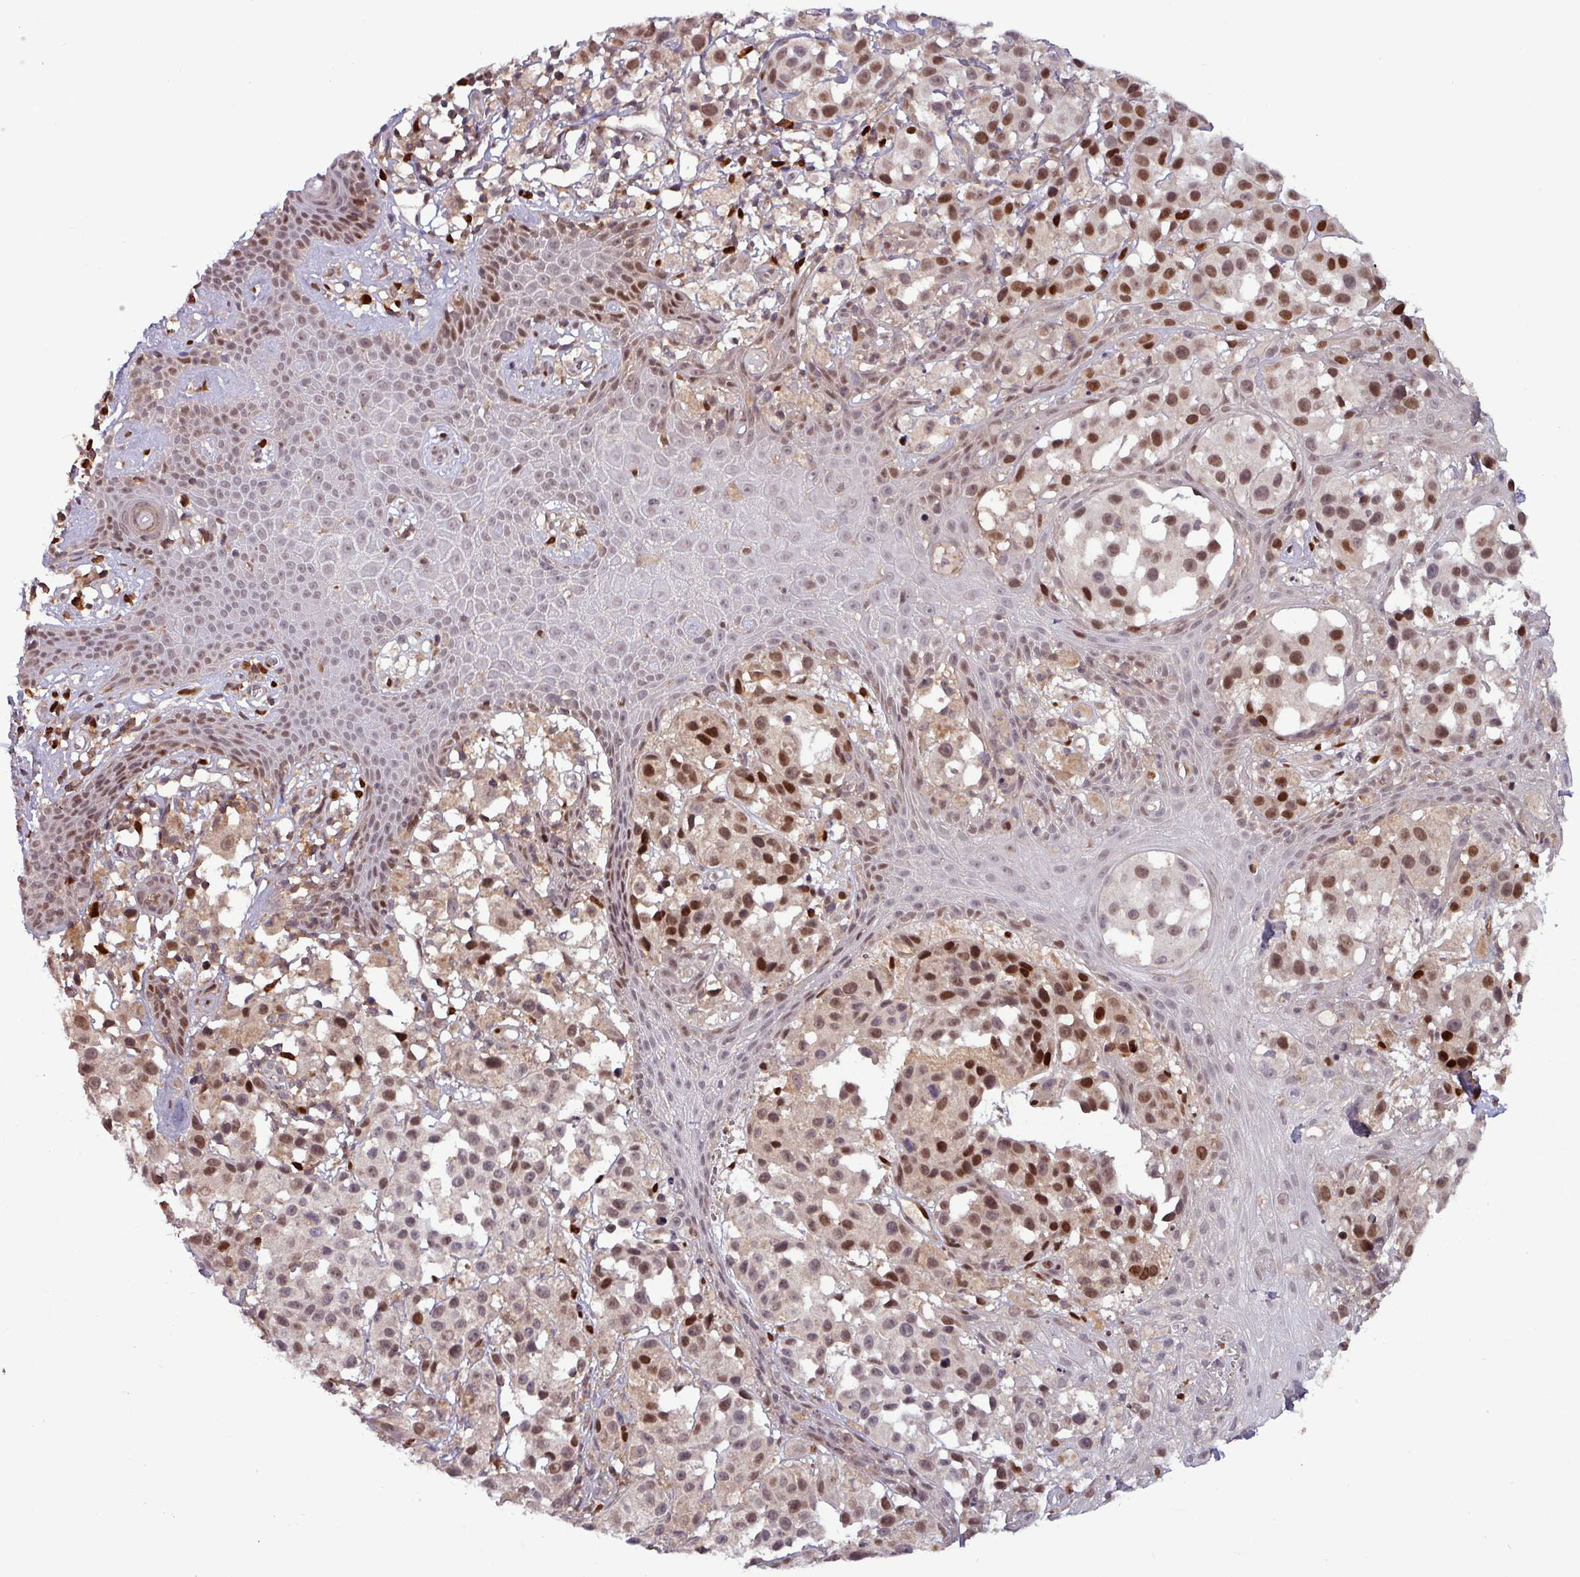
{"staining": {"intensity": "strong", "quantity": "25%-75%", "location": "nuclear"}, "tissue": "melanoma", "cell_type": "Tumor cells", "image_type": "cancer", "snomed": [{"axis": "morphology", "description": "Malignant melanoma, NOS"}, {"axis": "topography", "description": "Skin"}], "caption": "Malignant melanoma was stained to show a protein in brown. There is high levels of strong nuclear positivity in about 25%-75% of tumor cells.", "gene": "PRRX1", "patient": {"sex": "male", "age": 39}}